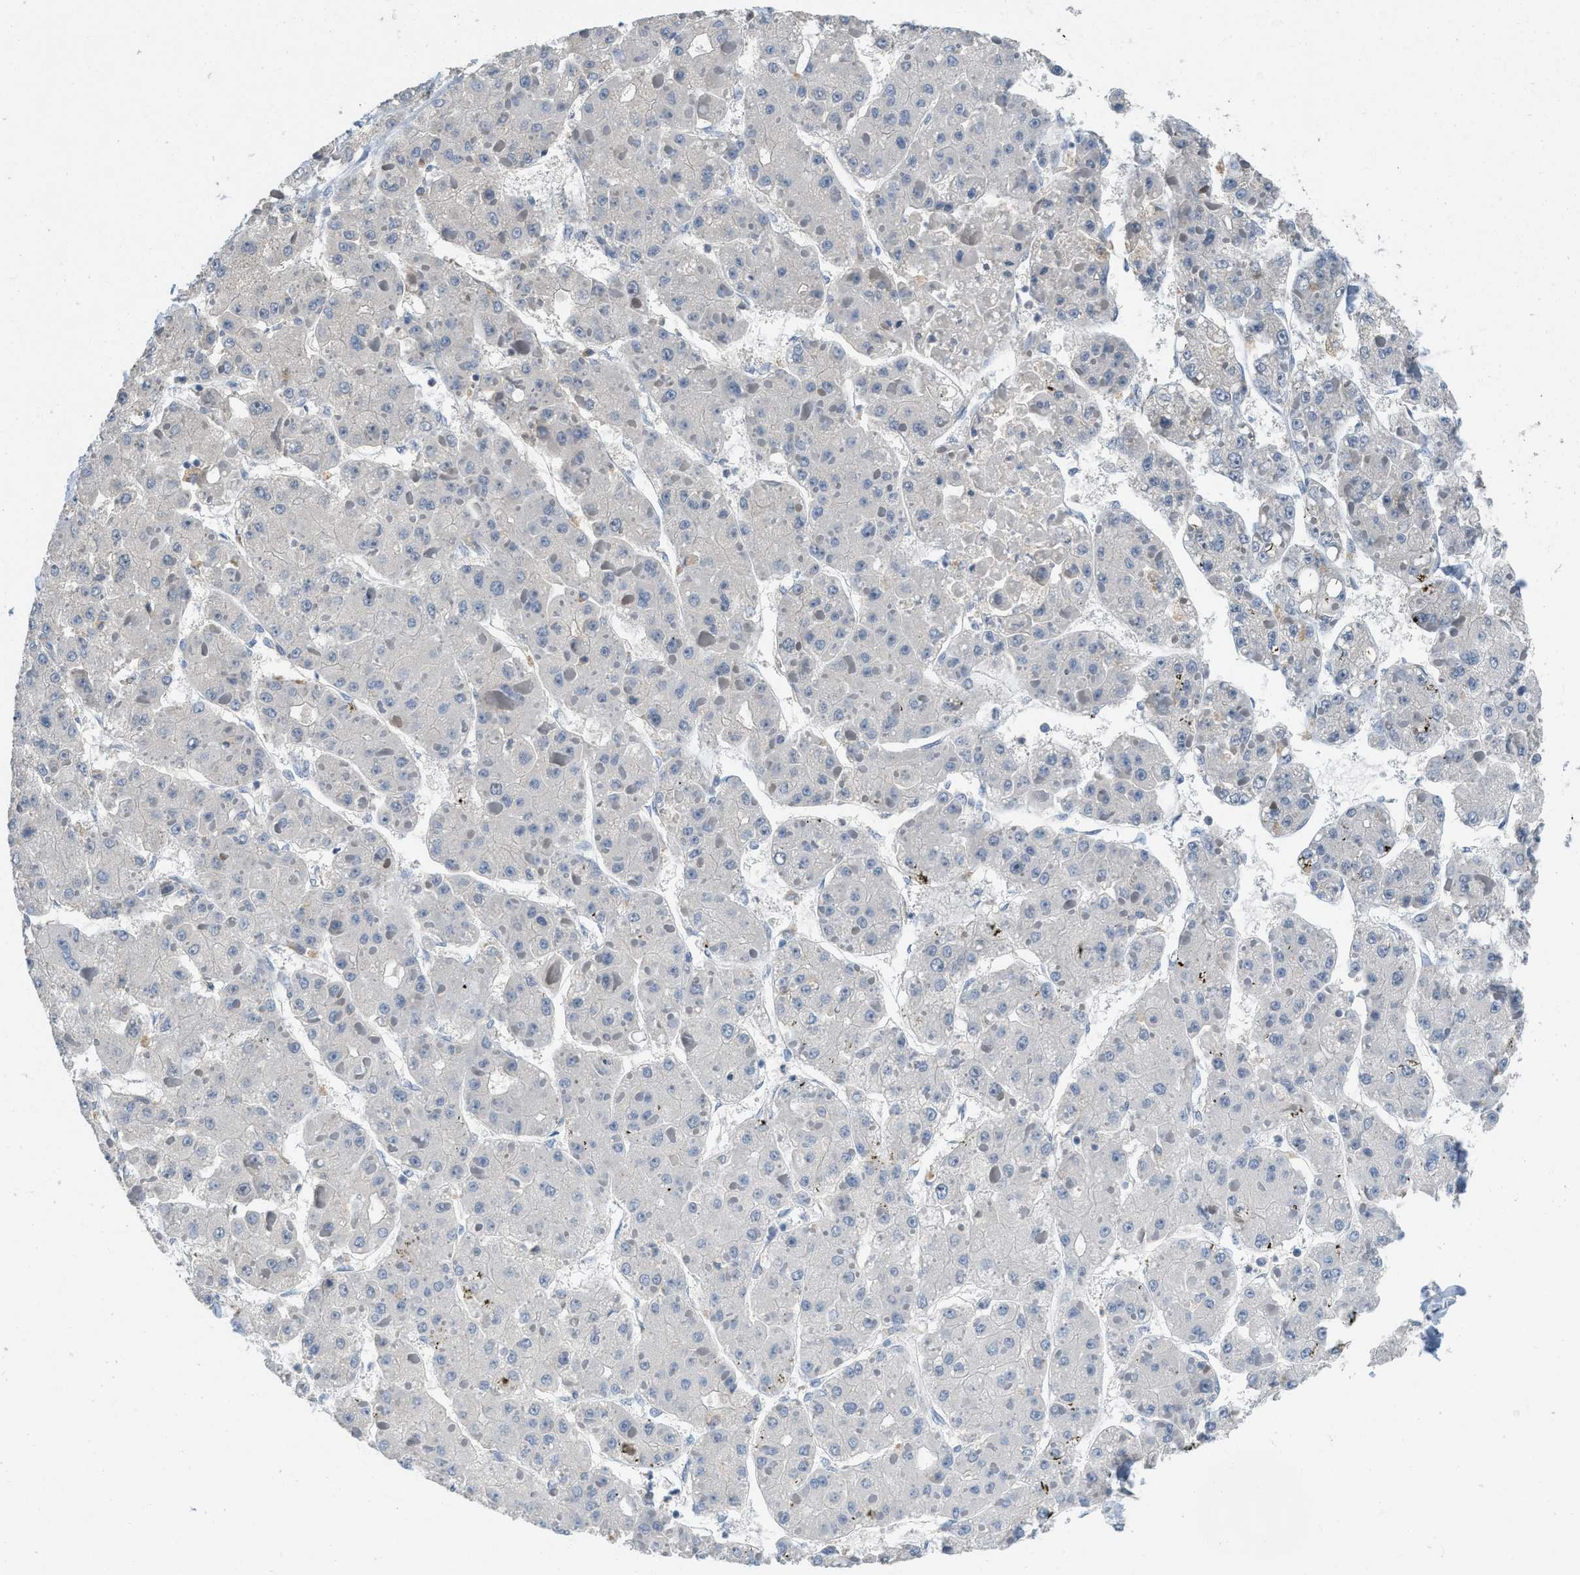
{"staining": {"intensity": "negative", "quantity": "none", "location": "none"}, "tissue": "liver cancer", "cell_type": "Tumor cells", "image_type": "cancer", "snomed": [{"axis": "morphology", "description": "Carcinoma, Hepatocellular, NOS"}, {"axis": "topography", "description": "Liver"}], "caption": "Tumor cells show no significant protein positivity in liver cancer (hepatocellular carcinoma).", "gene": "MIS18A", "patient": {"sex": "female", "age": 73}}